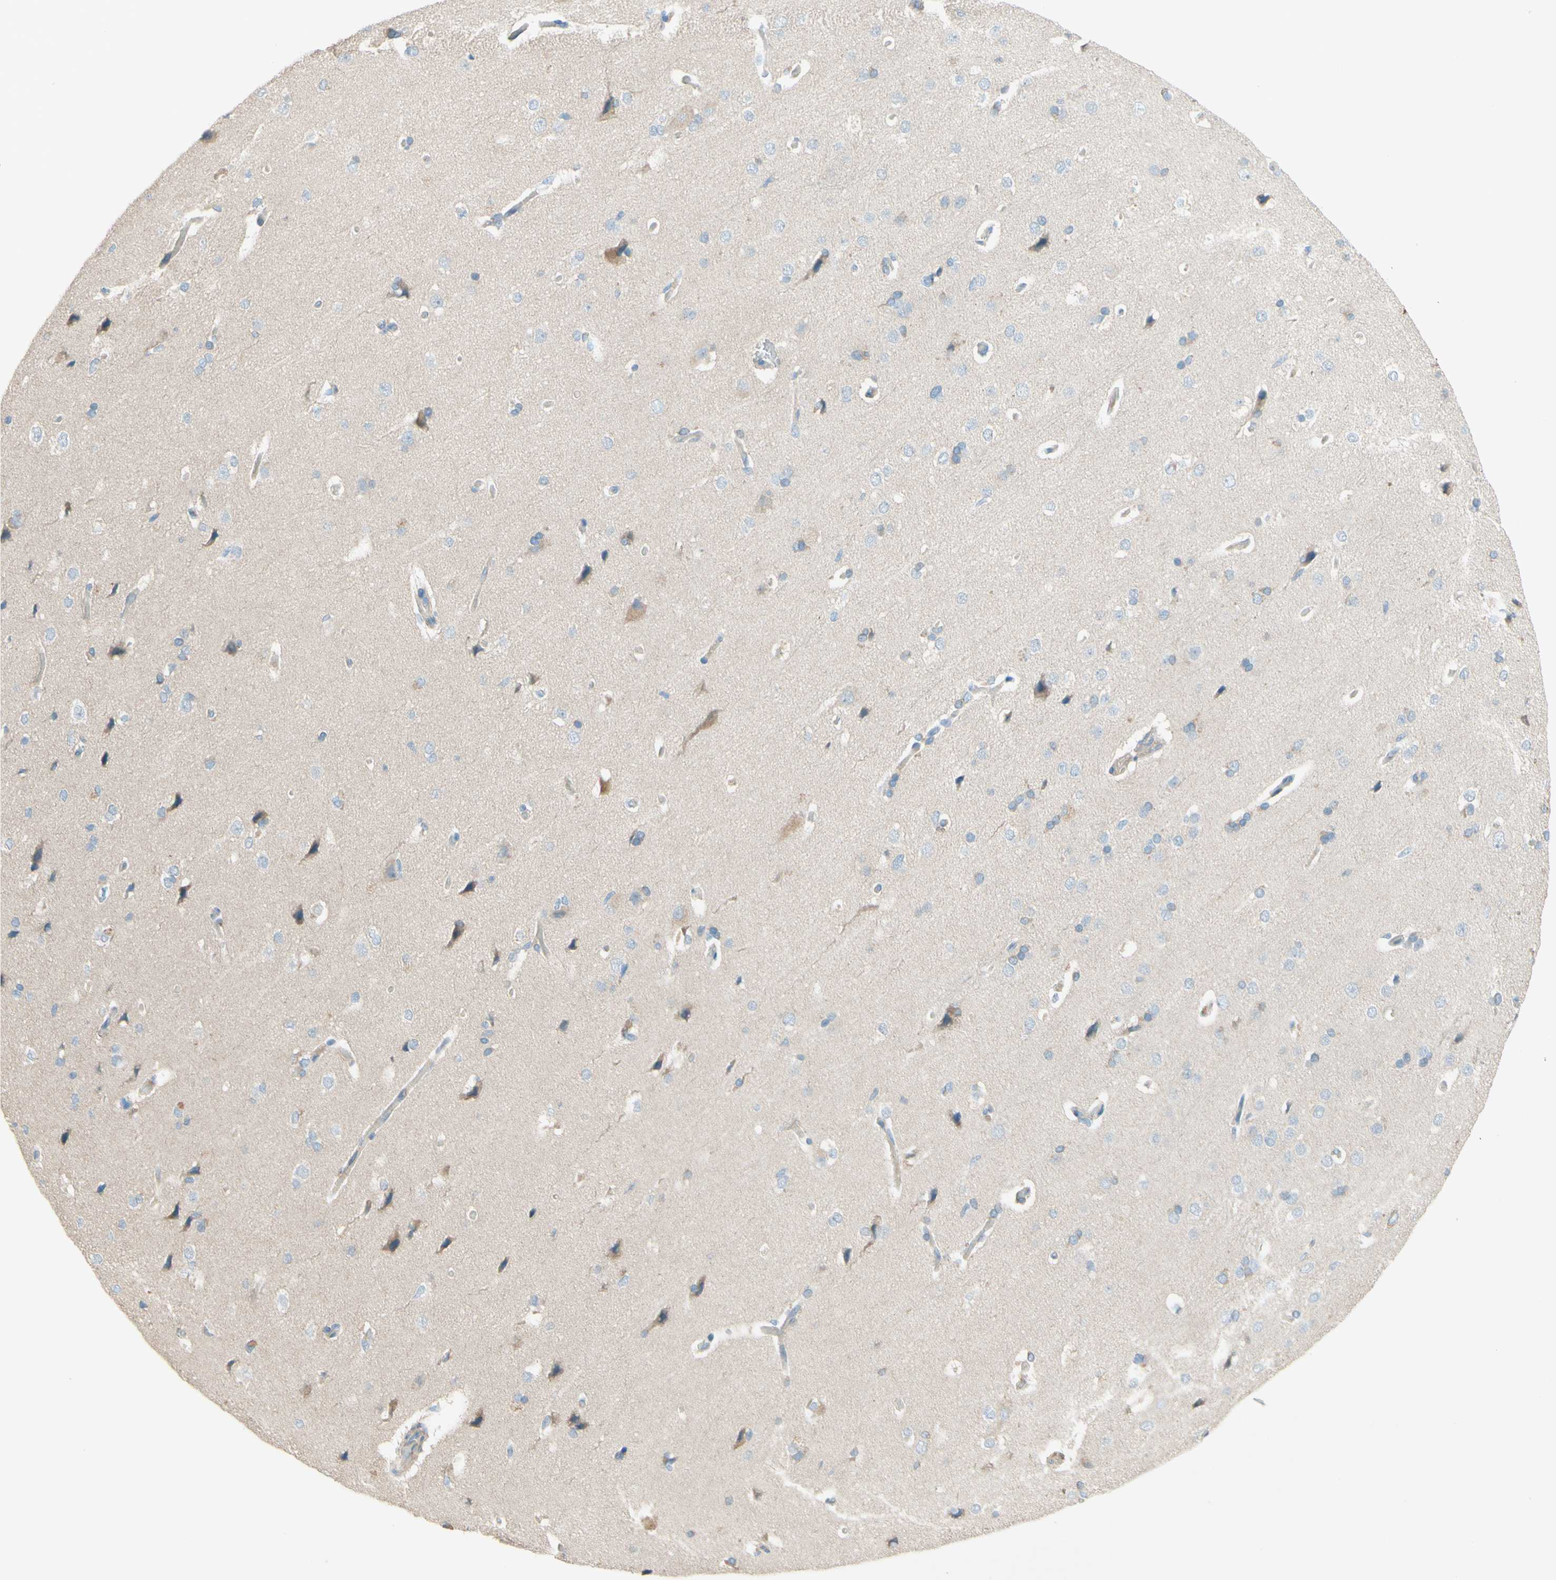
{"staining": {"intensity": "negative", "quantity": "none", "location": "none"}, "tissue": "cerebral cortex", "cell_type": "Endothelial cells", "image_type": "normal", "snomed": [{"axis": "morphology", "description": "Normal tissue, NOS"}, {"axis": "topography", "description": "Cerebral cortex"}], "caption": "A high-resolution histopathology image shows immunohistochemistry staining of benign cerebral cortex, which displays no significant staining in endothelial cells. The staining is performed using DAB brown chromogen with nuclei counter-stained in using hematoxylin.", "gene": "IL2", "patient": {"sex": "male", "age": 62}}